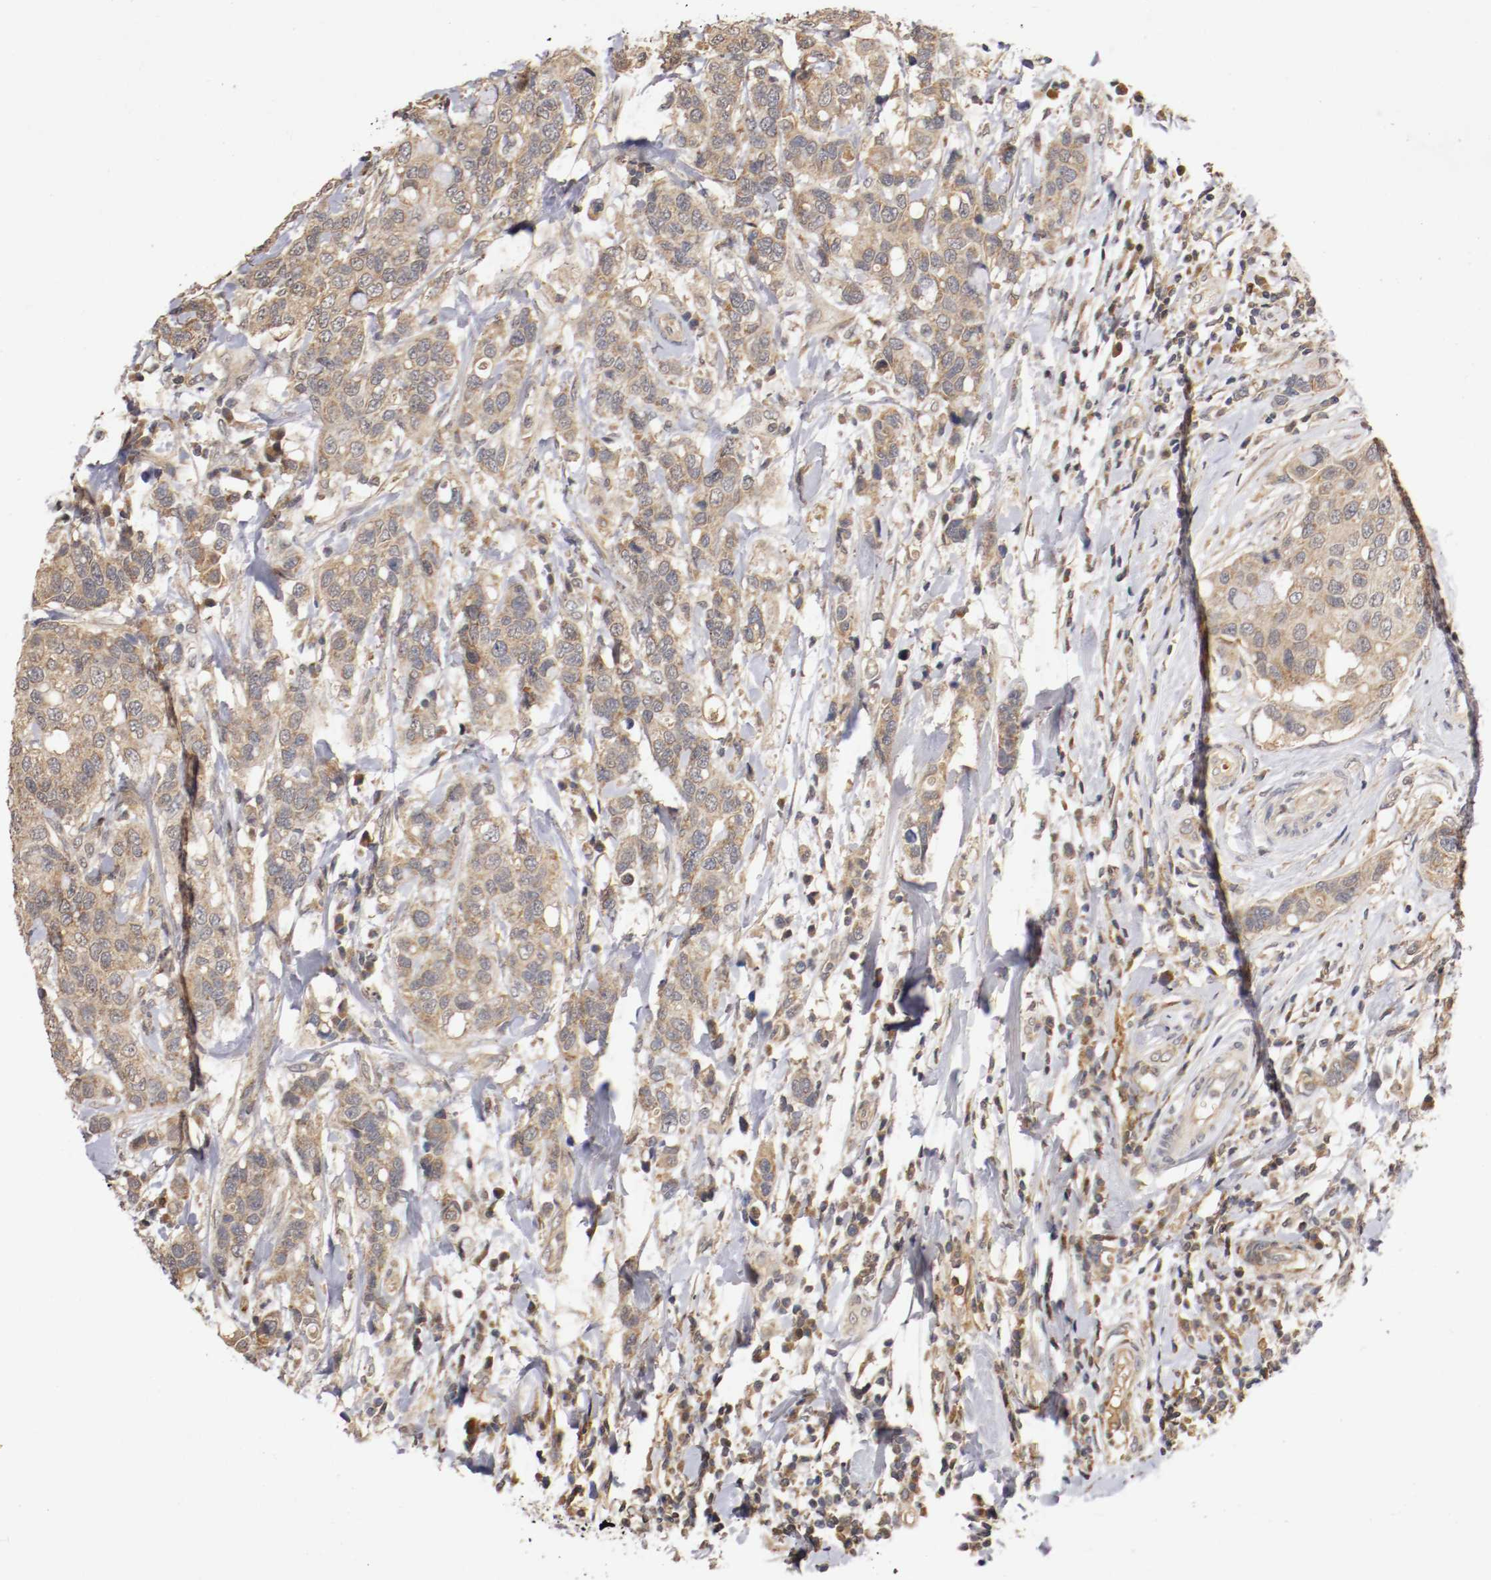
{"staining": {"intensity": "moderate", "quantity": ">75%", "location": "cytoplasmic/membranous"}, "tissue": "breast cancer", "cell_type": "Tumor cells", "image_type": "cancer", "snomed": [{"axis": "morphology", "description": "Duct carcinoma"}, {"axis": "topography", "description": "Breast"}], "caption": "Moderate cytoplasmic/membranous protein staining is seen in approximately >75% of tumor cells in breast infiltrating ductal carcinoma. (Stains: DAB (3,3'-diaminobenzidine) in brown, nuclei in blue, Microscopy: brightfield microscopy at high magnification).", "gene": "TNFRSF1B", "patient": {"sex": "female", "age": 27}}